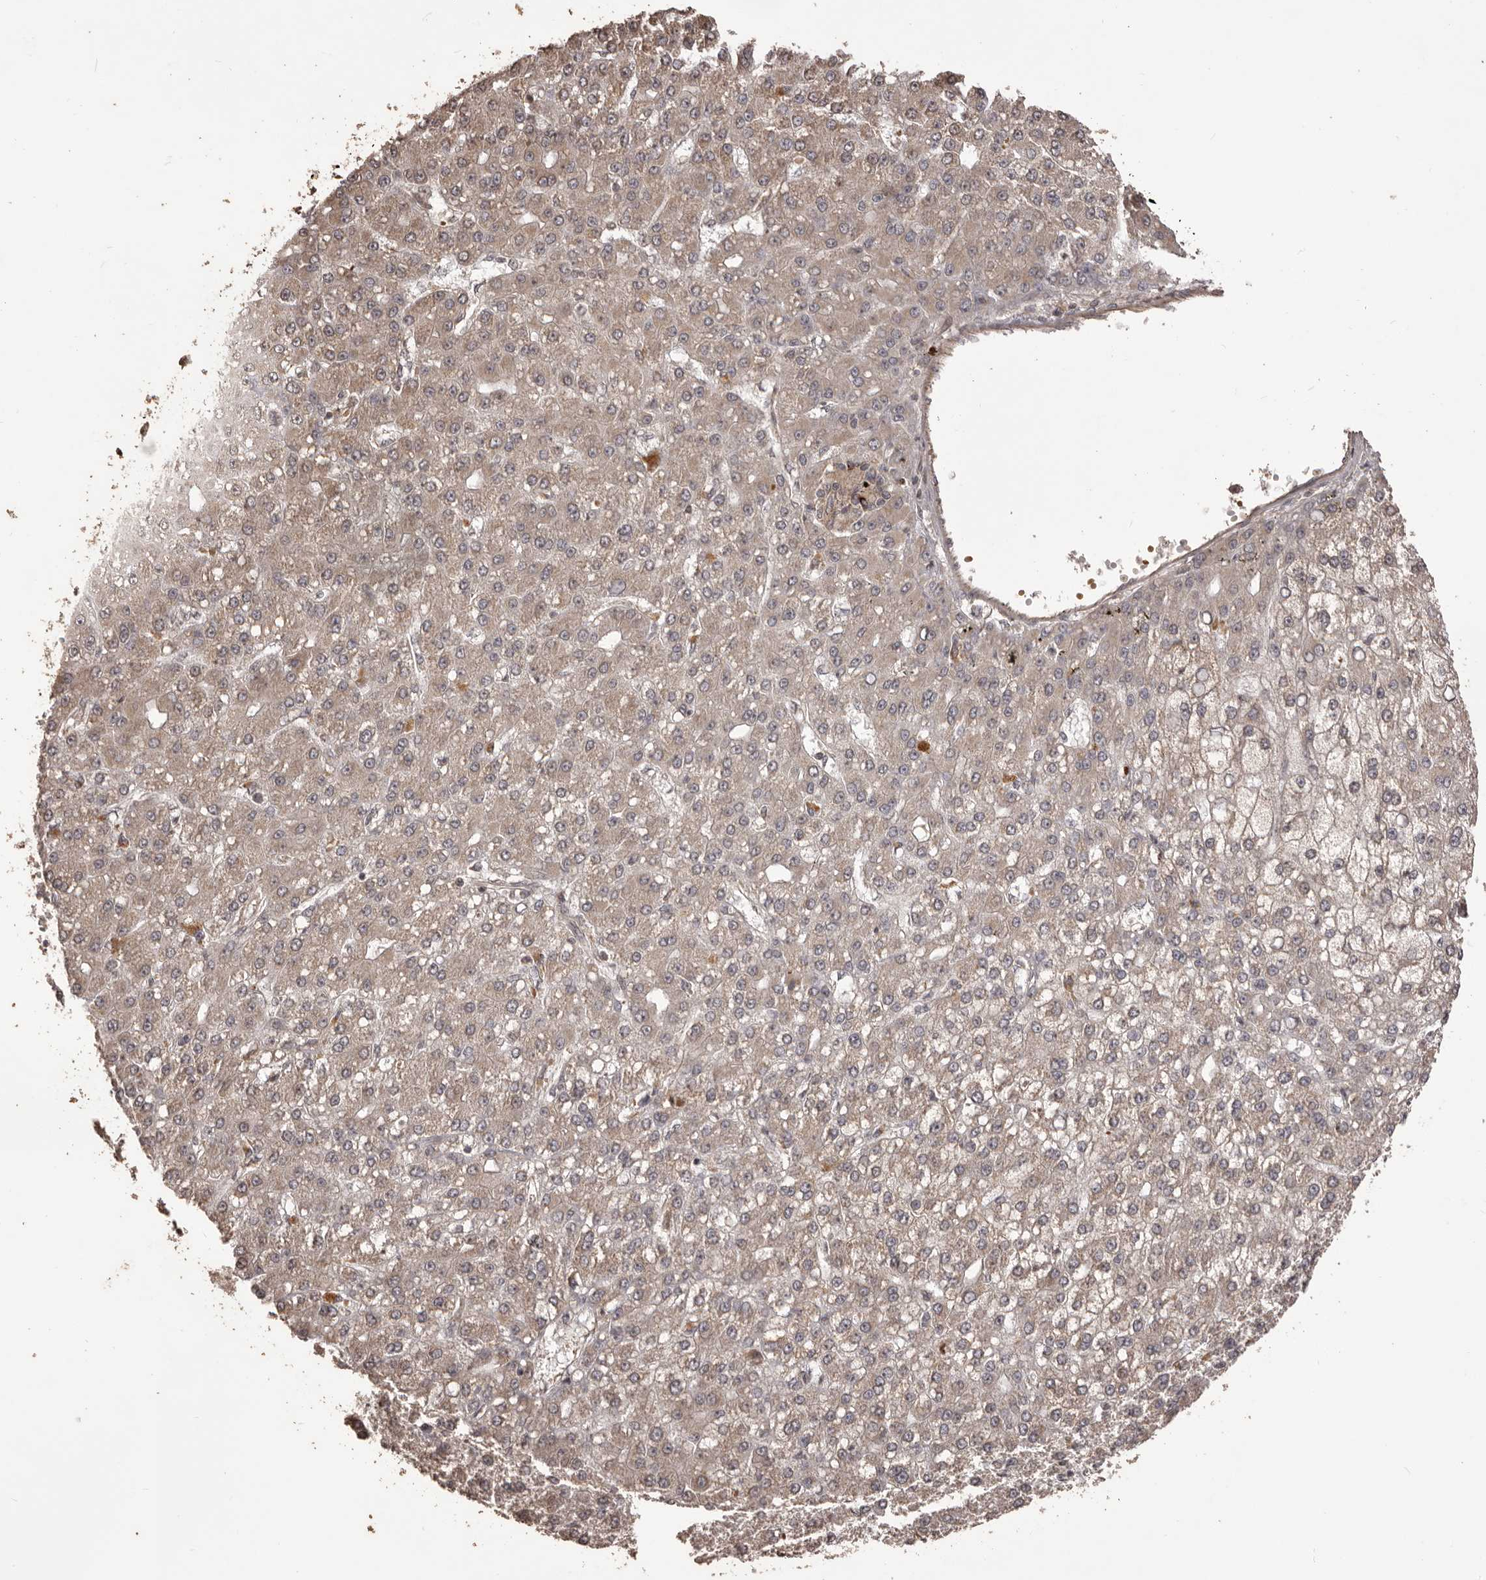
{"staining": {"intensity": "weak", "quantity": ">75%", "location": "cytoplasmic/membranous"}, "tissue": "liver cancer", "cell_type": "Tumor cells", "image_type": "cancer", "snomed": [{"axis": "morphology", "description": "Carcinoma, Hepatocellular, NOS"}, {"axis": "topography", "description": "Liver"}], "caption": "Tumor cells display weak cytoplasmic/membranous expression in approximately >75% of cells in liver hepatocellular carcinoma. (DAB (3,3'-diaminobenzidine) IHC with brightfield microscopy, high magnification).", "gene": "QRSL1", "patient": {"sex": "male", "age": 67}}